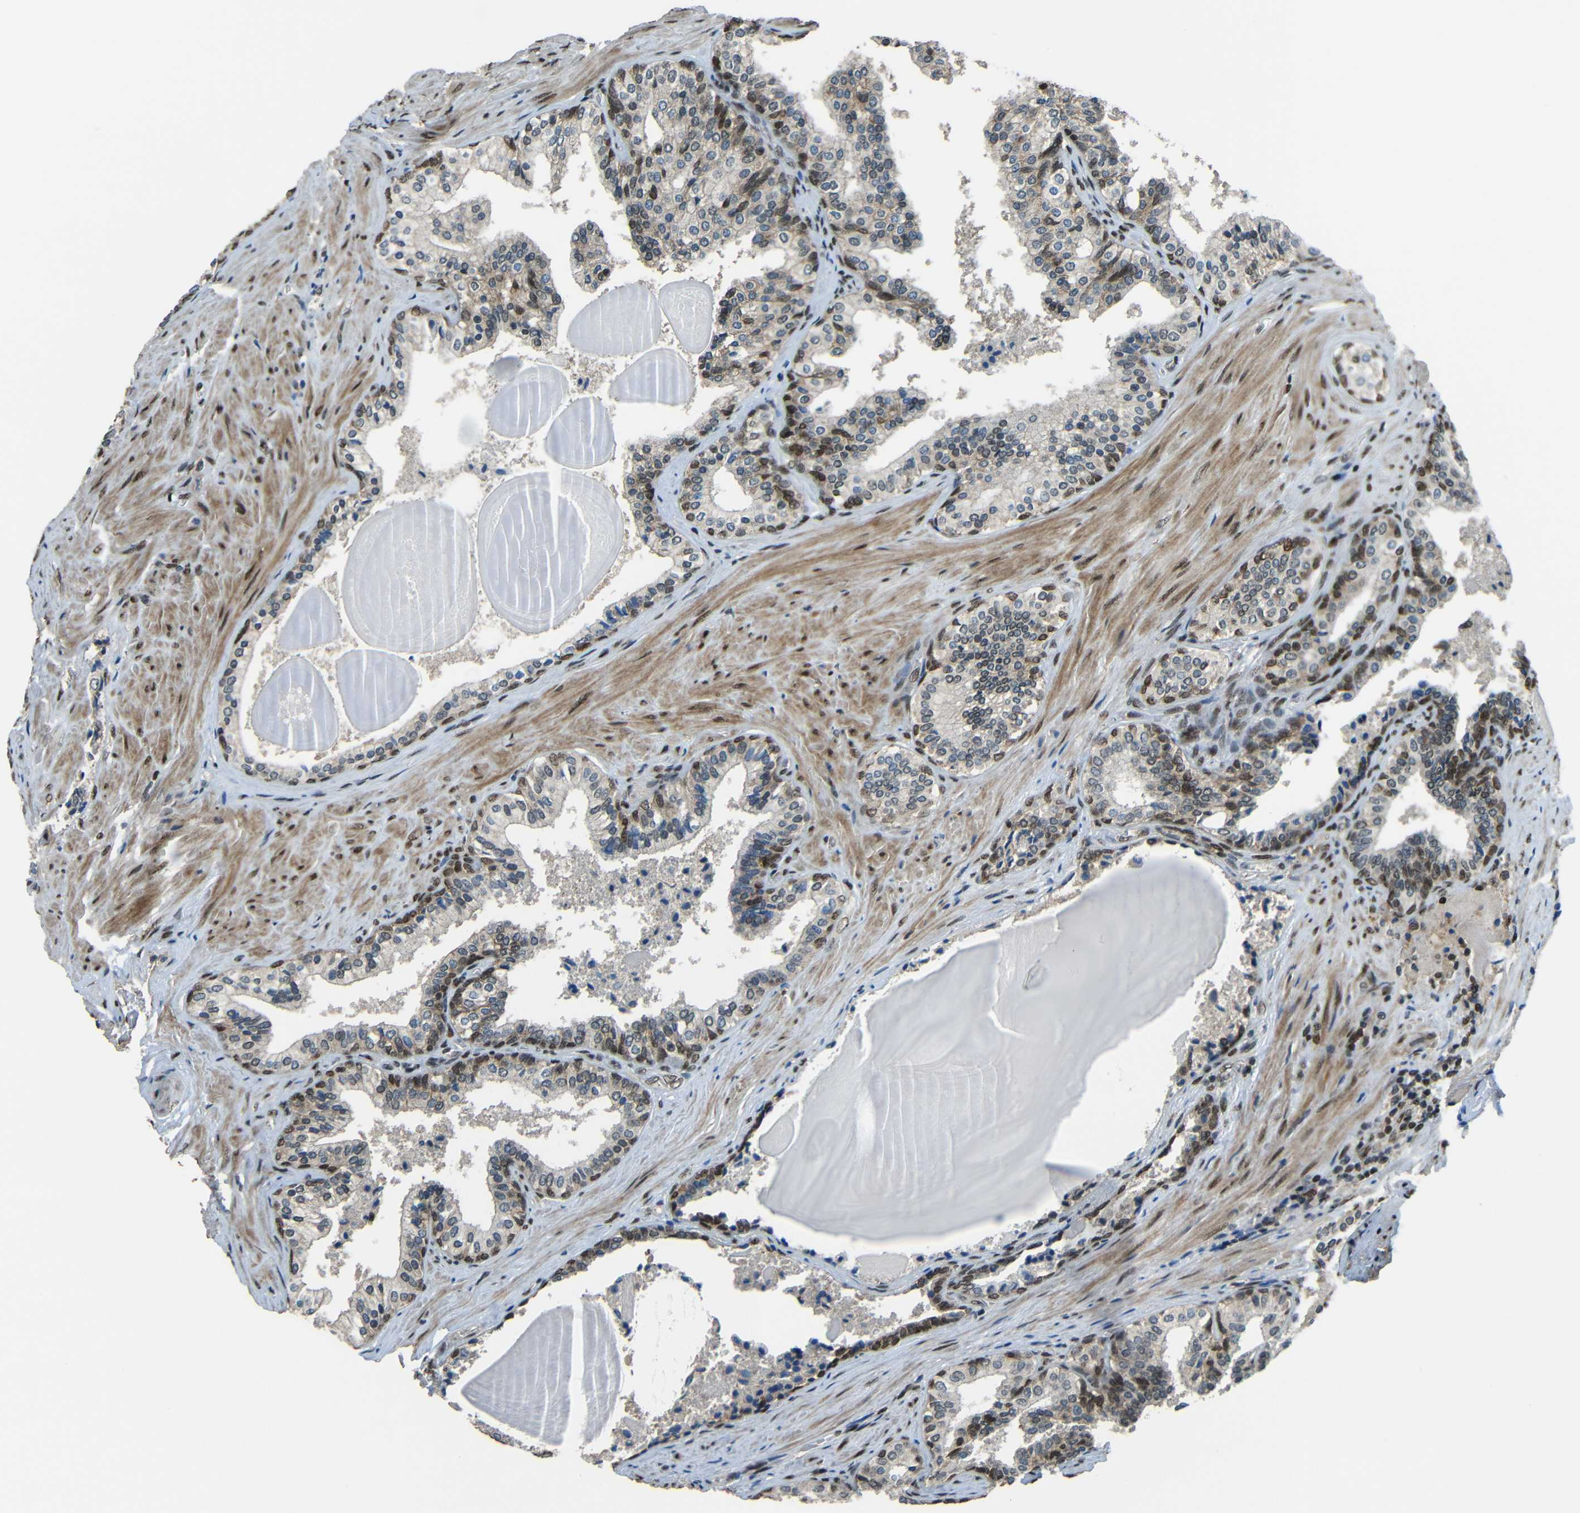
{"staining": {"intensity": "moderate", "quantity": "<25%", "location": "nuclear"}, "tissue": "prostate cancer", "cell_type": "Tumor cells", "image_type": "cancer", "snomed": [{"axis": "morphology", "description": "Adenocarcinoma, Low grade"}, {"axis": "topography", "description": "Prostate"}], "caption": "A brown stain labels moderate nuclear expression of a protein in human prostate cancer (low-grade adenocarcinoma) tumor cells.", "gene": "PSIP1", "patient": {"sex": "male", "age": 60}}